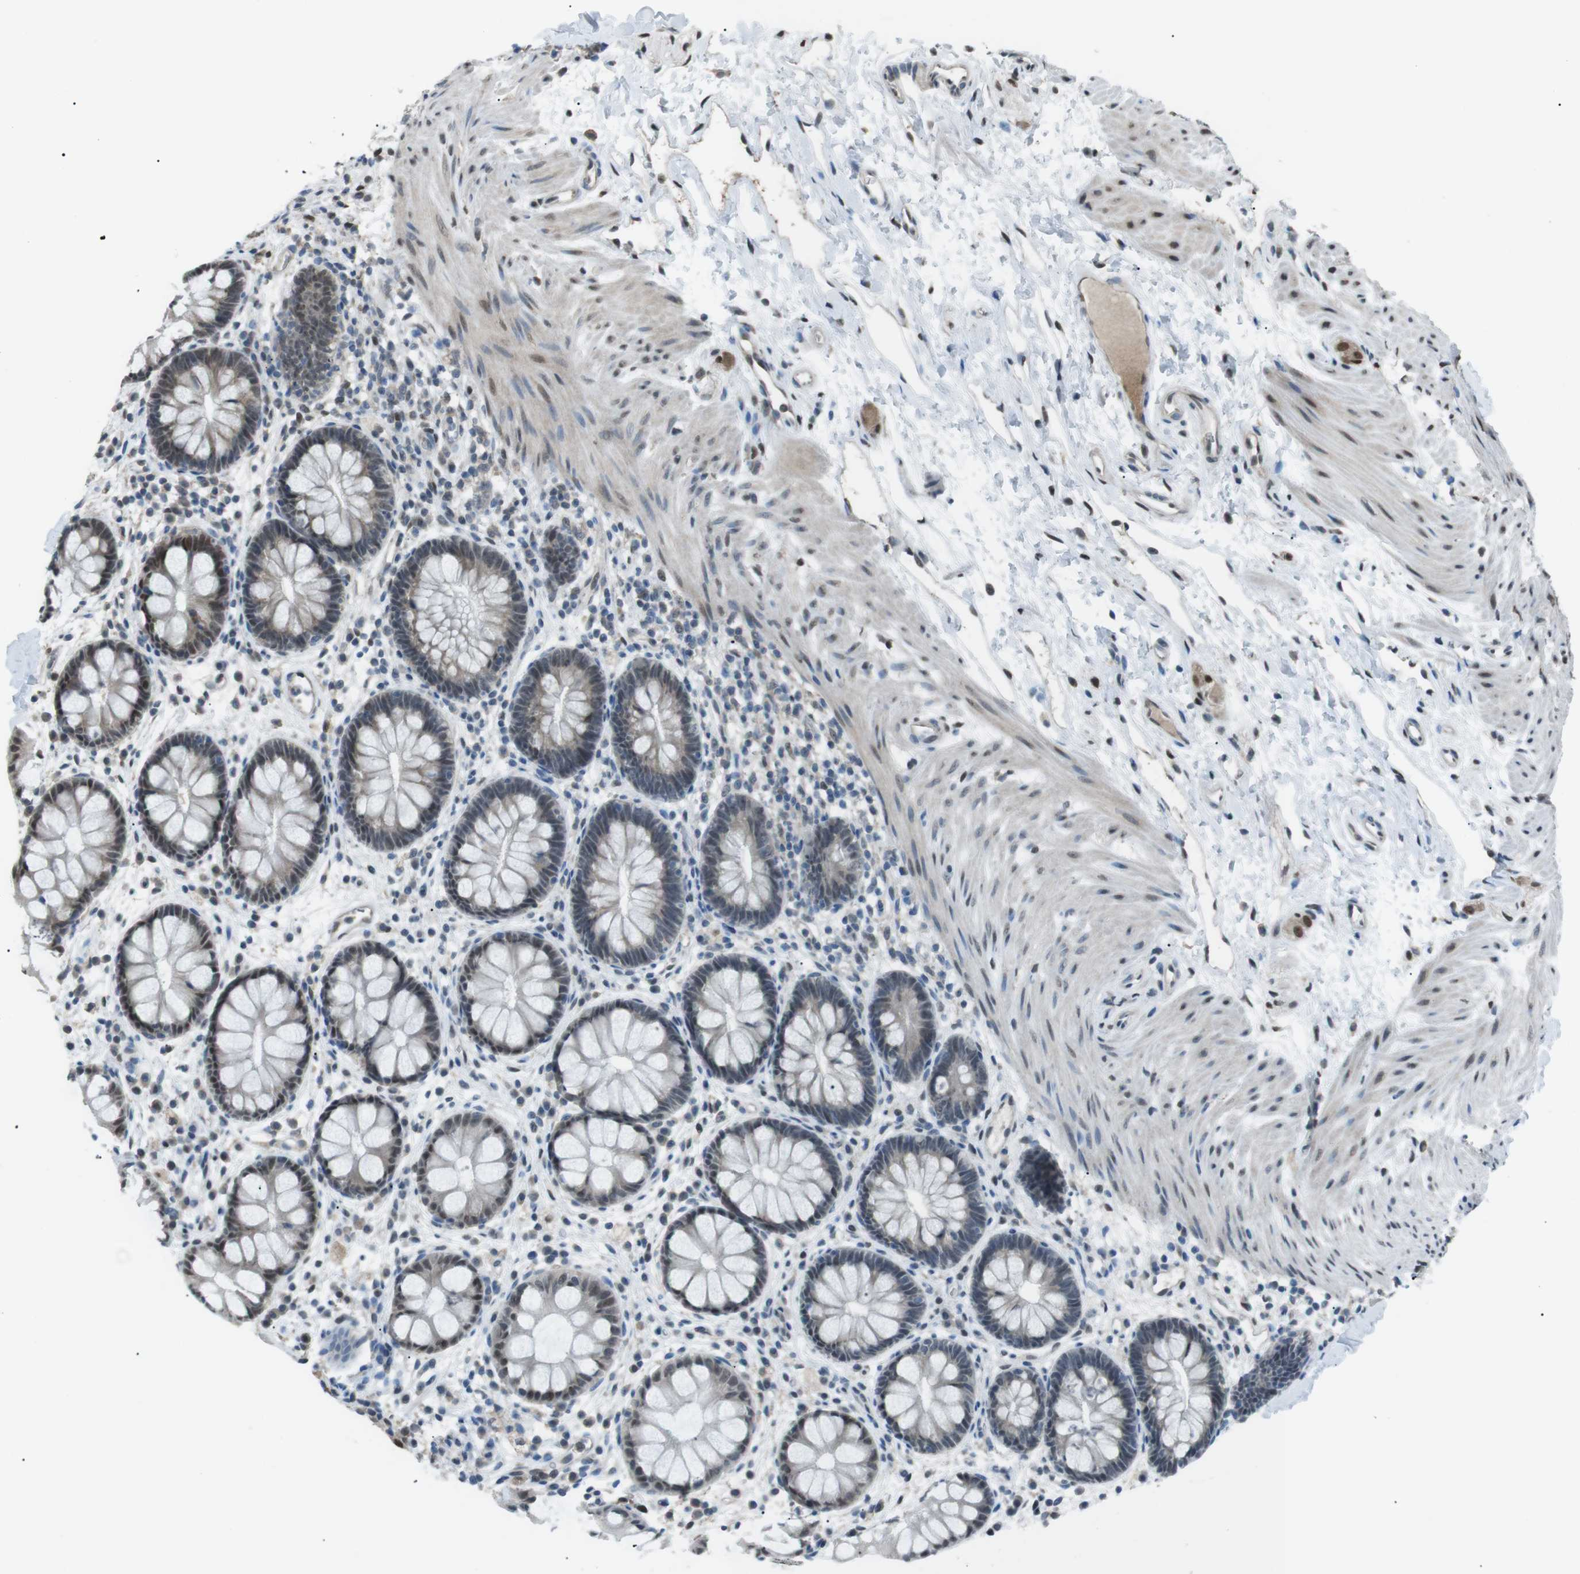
{"staining": {"intensity": "weak", "quantity": "25%-75%", "location": "nuclear"}, "tissue": "rectum", "cell_type": "Glandular cells", "image_type": "normal", "snomed": [{"axis": "morphology", "description": "Normal tissue, NOS"}, {"axis": "topography", "description": "Rectum"}], "caption": "Rectum stained with a brown dye exhibits weak nuclear positive staining in about 25%-75% of glandular cells.", "gene": "SRPK2", "patient": {"sex": "female", "age": 24}}